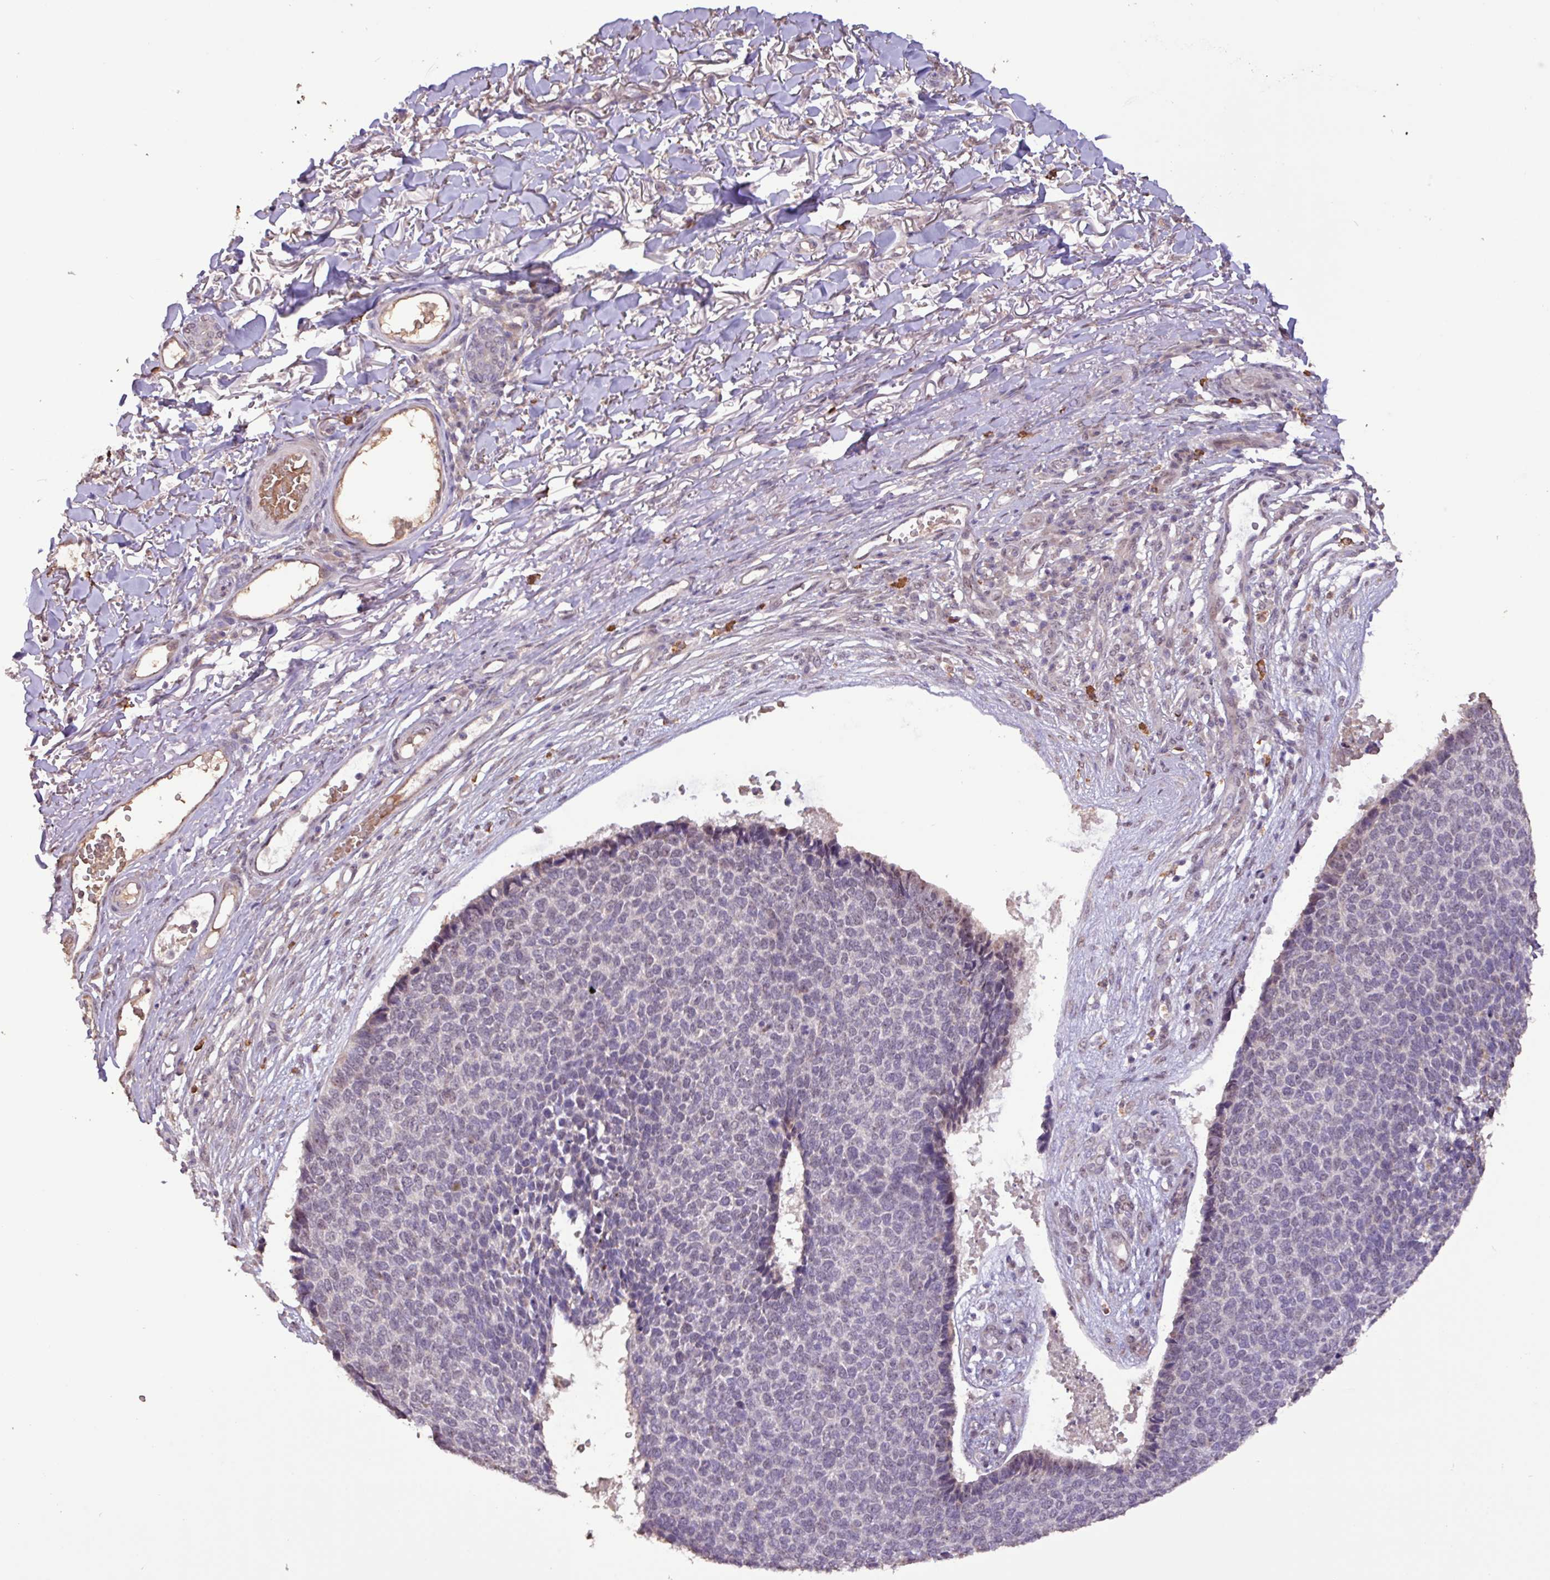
{"staining": {"intensity": "negative", "quantity": "none", "location": "none"}, "tissue": "skin cancer", "cell_type": "Tumor cells", "image_type": "cancer", "snomed": [{"axis": "morphology", "description": "Basal cell carcinoma"}, {"axis": "topography", "description": "Skin"}], "caption": "There is no significant positivity in tumor cells of skin cancer (basal cell carcinoma).", "gene": "L3MBTL3", "patient": {"sex": "female", "age": 84}}